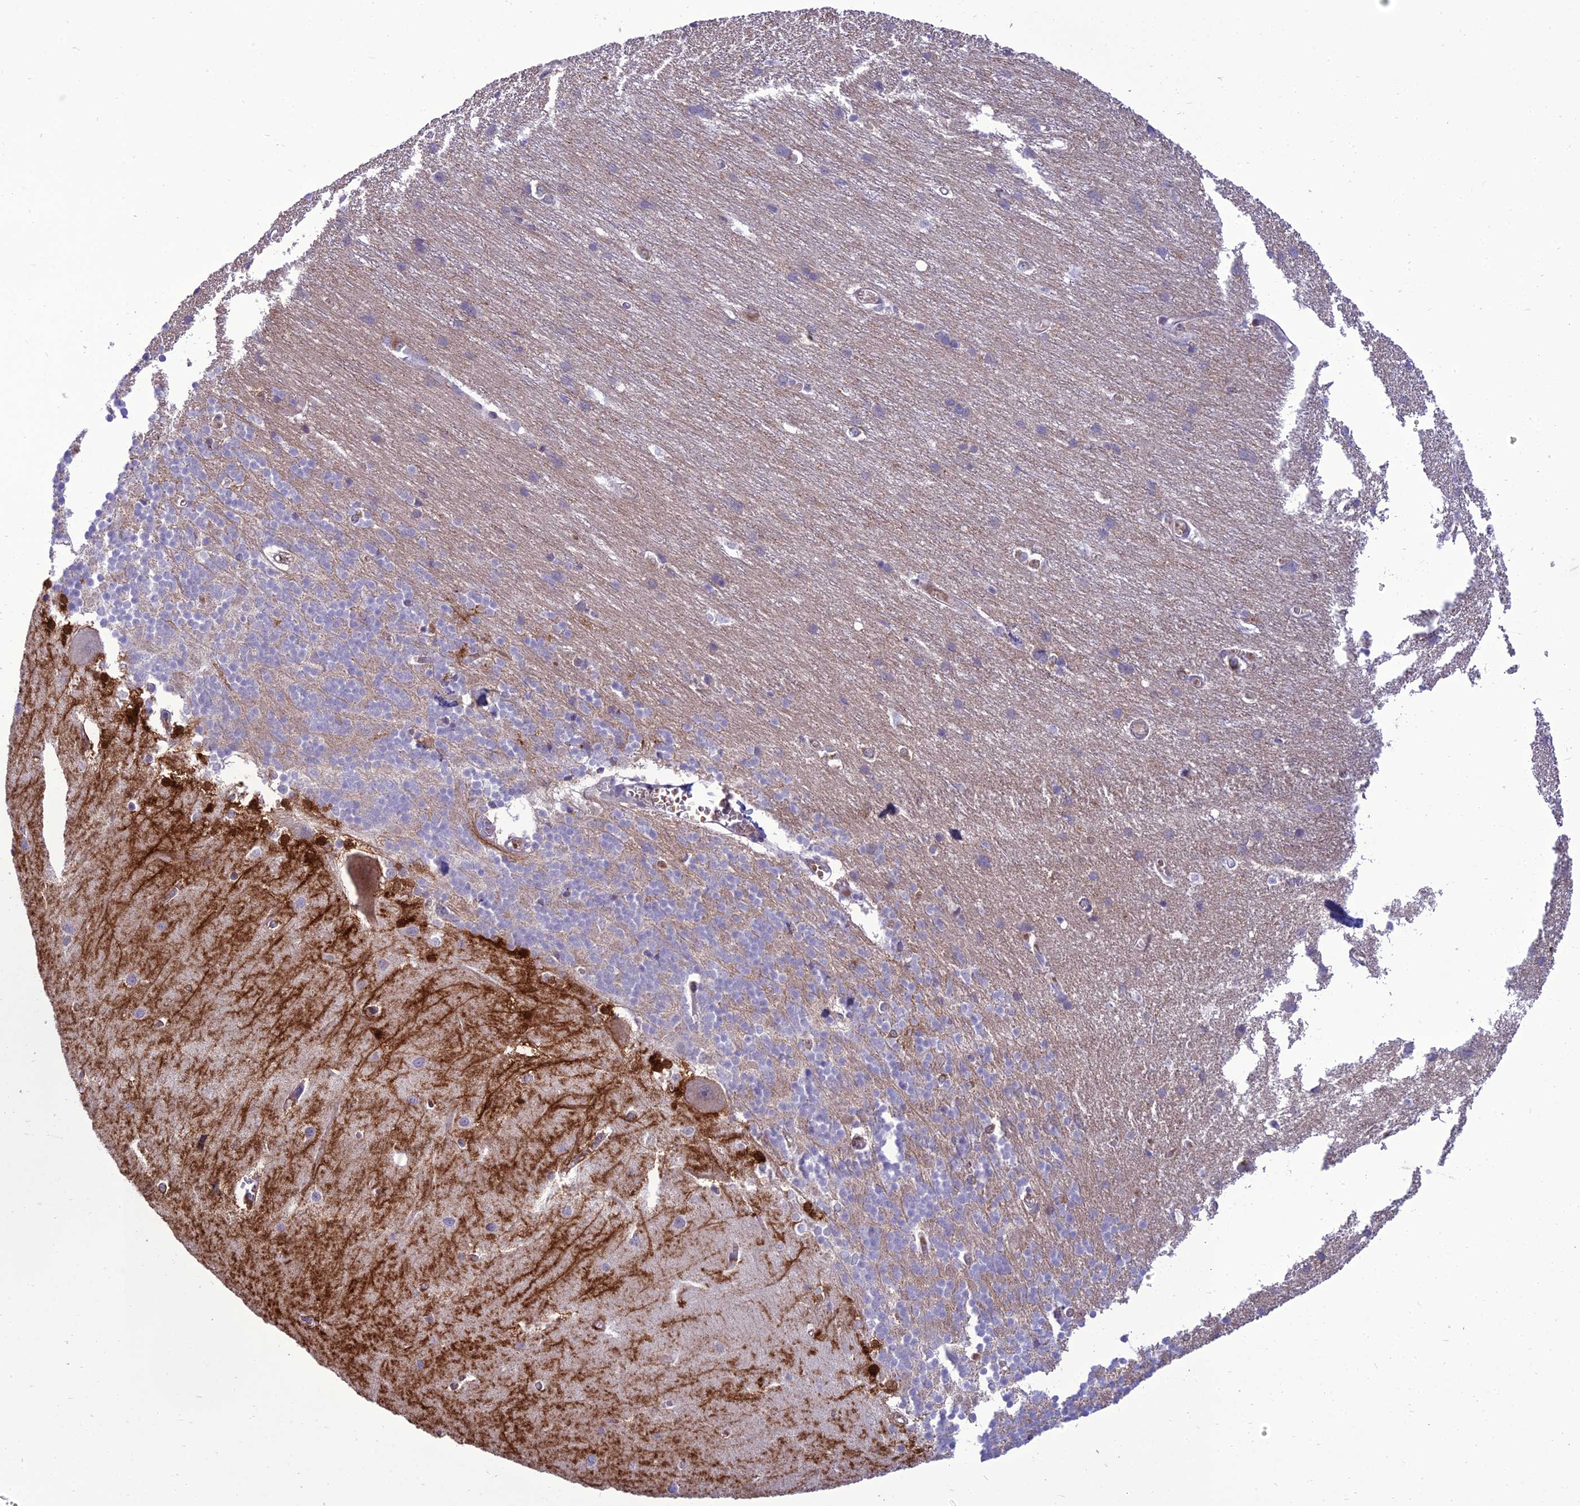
{"staining": {"intensity": "weak", "quantity": "<25%", "location": "cytoplasmic/membranous"}, "tissue": "cerebellum", "cell_type": "Cells in granular layer", "image_type": "normal", "snomed": [{"axis": "morphology", "description": "Normal tissue, NOS"}, {"axis": "topography", "description": "Cerebellum"}], "caption": "Immunohistochemistry (IHC) of benign human cerebellum displays no positivity in cells in granular layer. (Brightfield microscopy of DAB (3,3'-diaminobenzidine) immunohistochemistry (IHC) at high magnification).", "gene": "ANKS4B", "patient": {"sex": "male", "age": 37}}